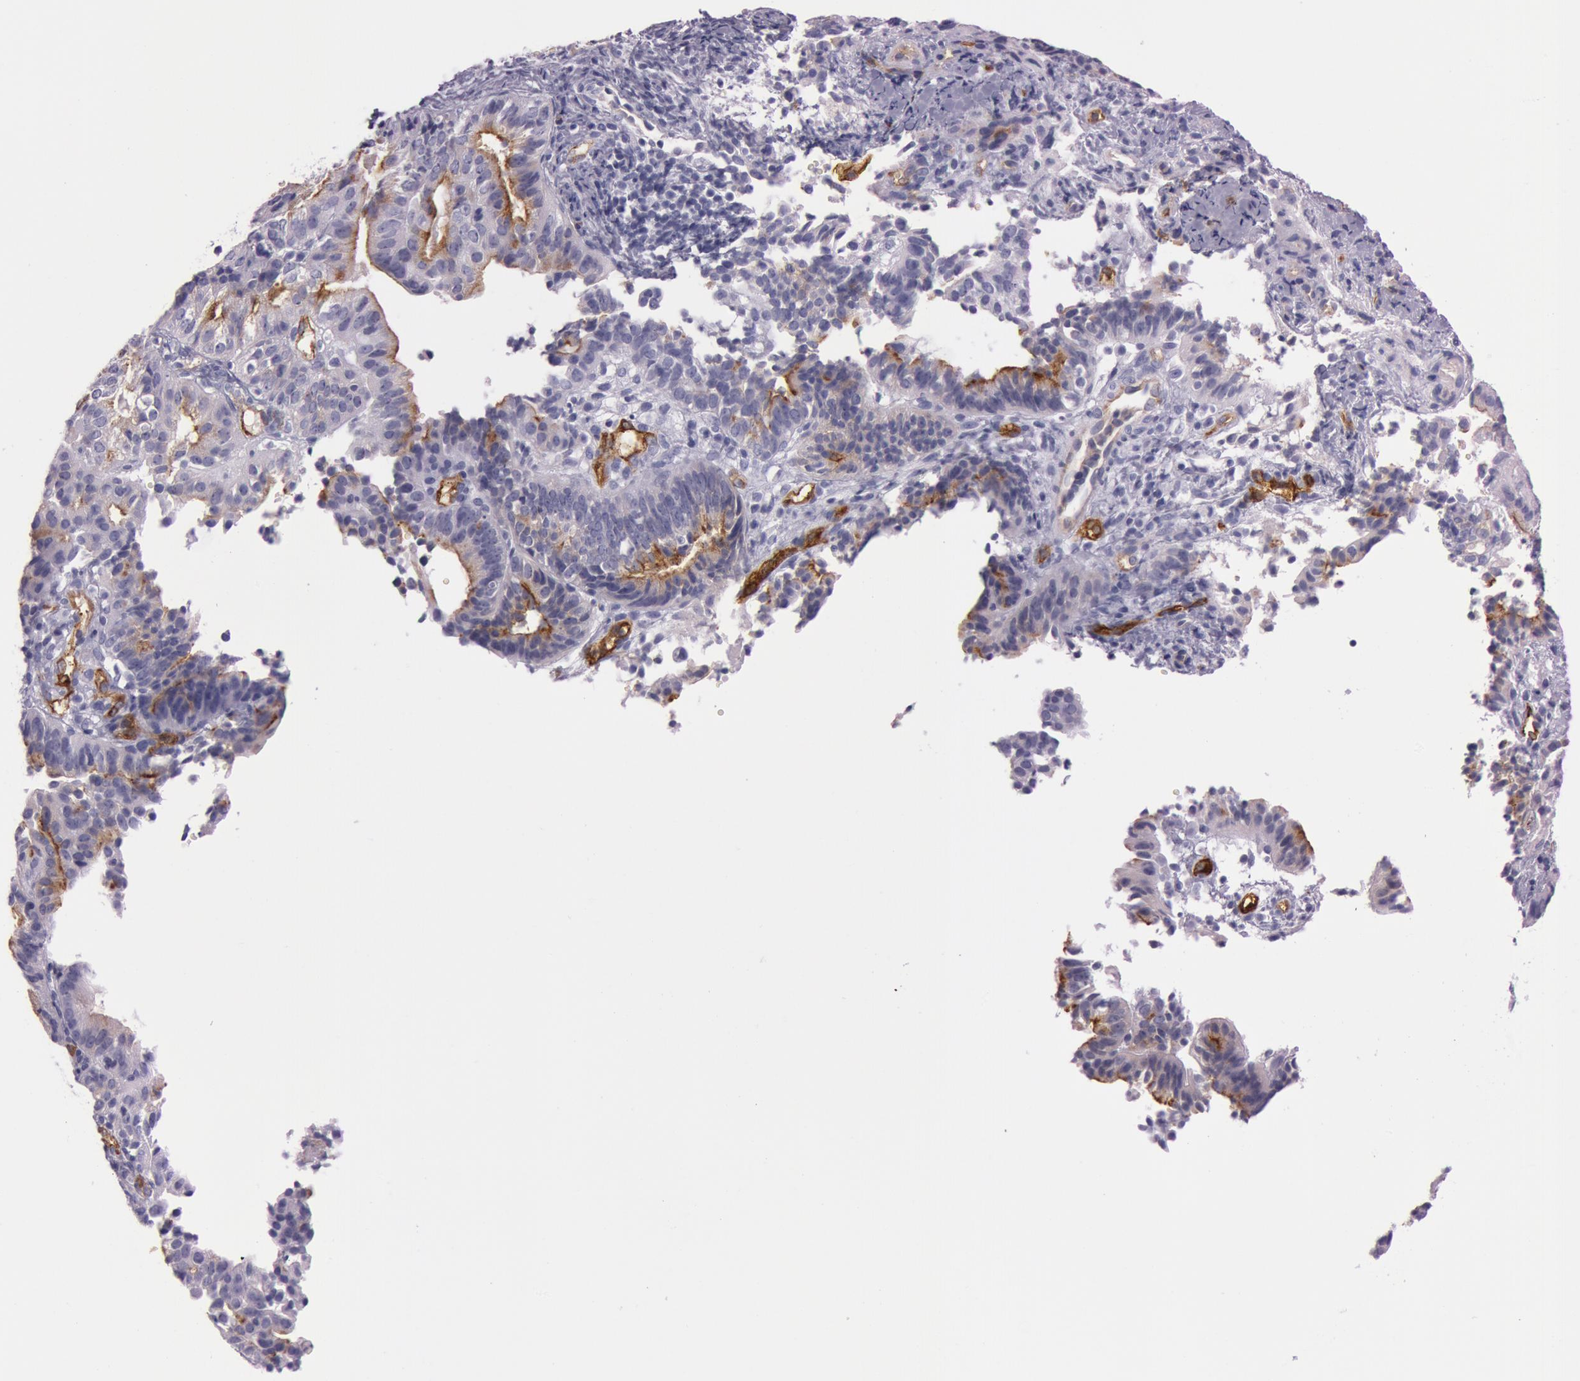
{"staining": {"intensity": "negative", "quantity": "none", "location": "none"}, "tissue": "cervical cancer", "cell_type": "Tumor cells", "image_type": "cancer", "snomed": [{"axis": "morphology", "description": "Adenocarcinoma, NOS"}, {"axis": "topography", "description": "Cervix"}], "caption": "The IHC image has no significant positivity in tumor cells of adenocarcinoma (cervical) tissue.", "gene": "FOLH1", "patient": {"sex": "female", "age": 60}}